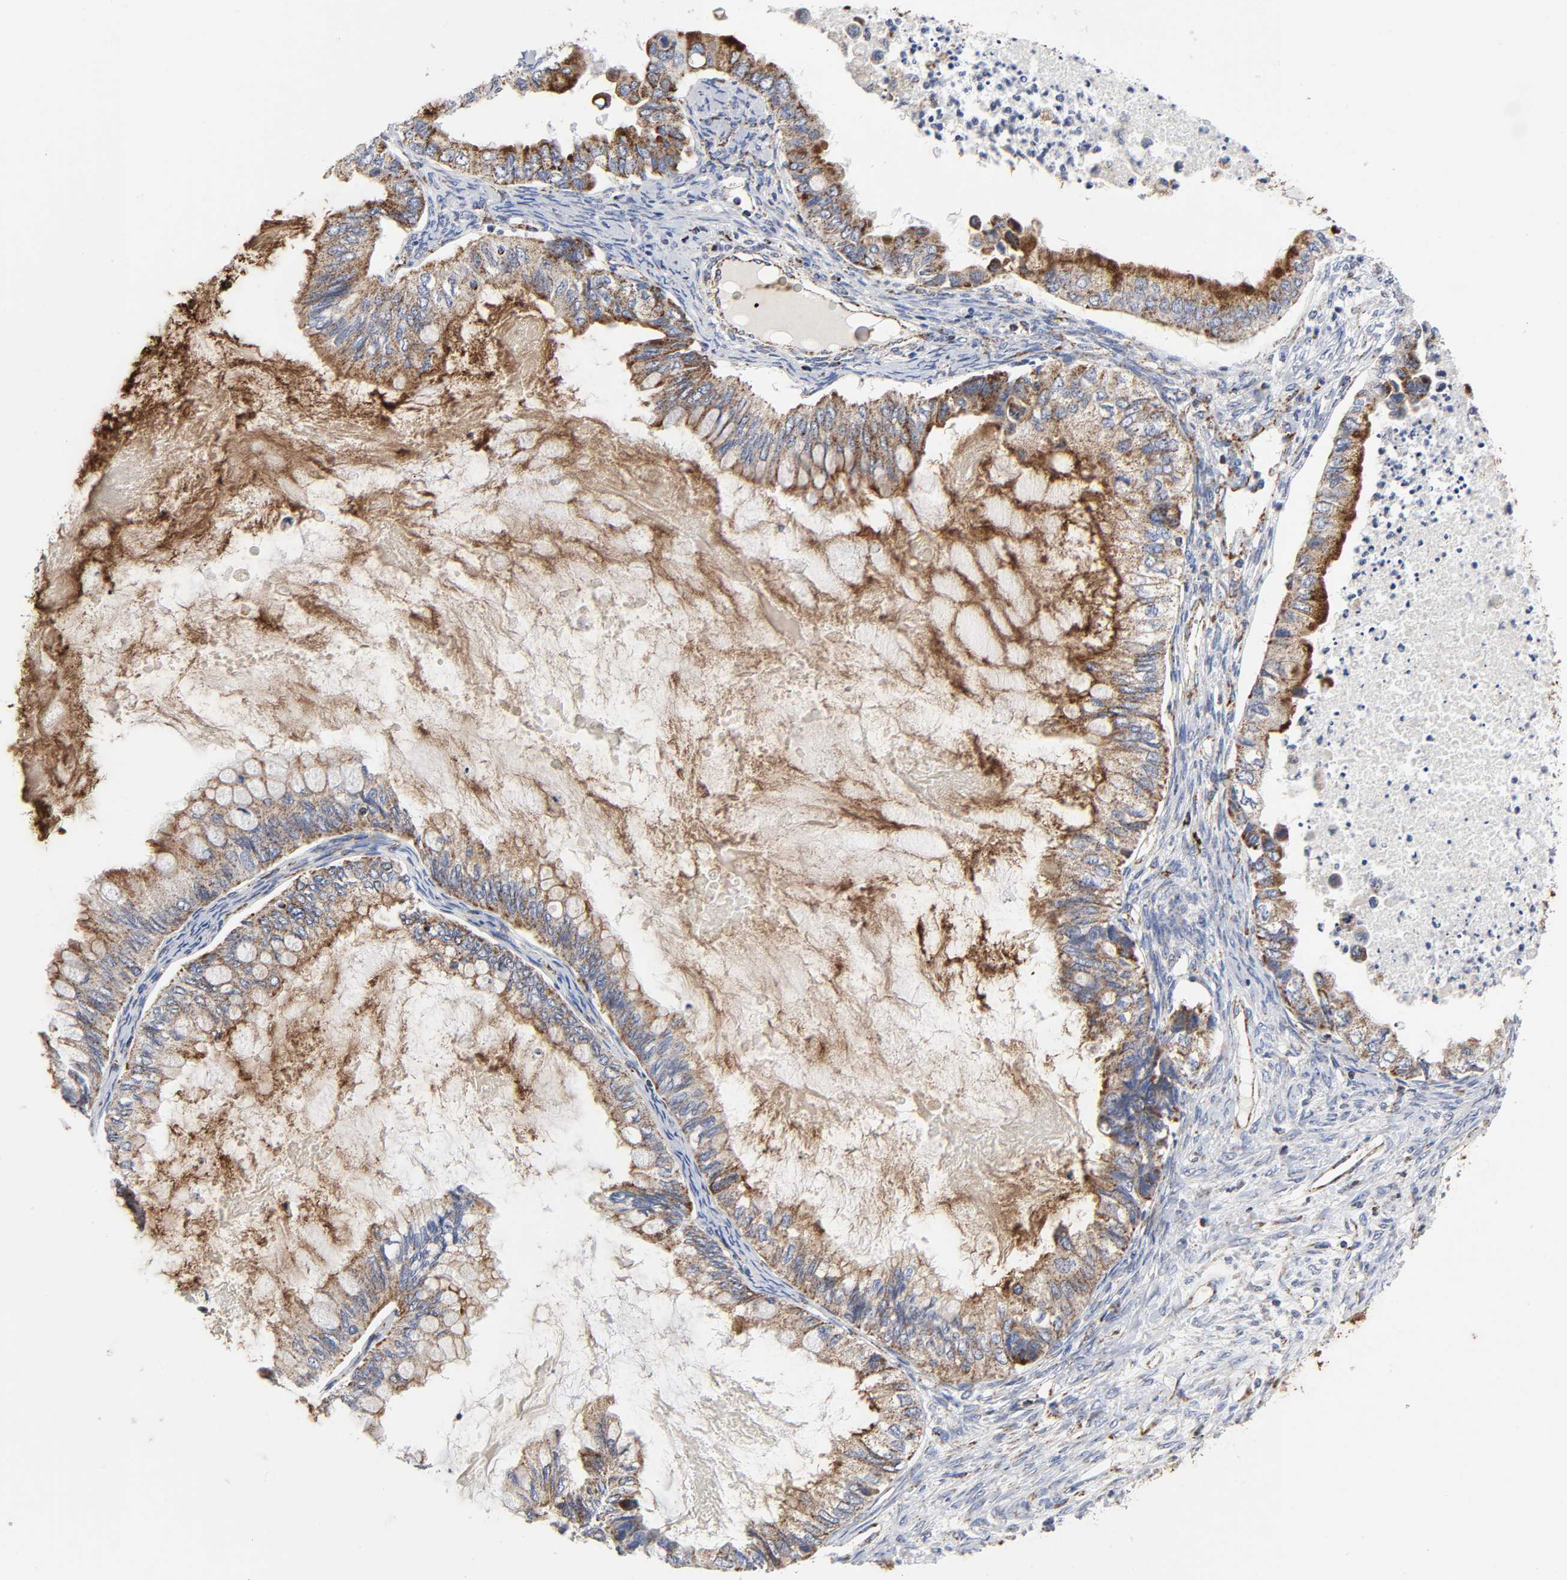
{"staining": {"intensity": "moderate", "quantity": "25%-75%", "location": "cytoplasmic/membranous"}, "tissue": "ovarian cancer", "cell_type": "Tumor cells", "image_type": "cancer", "snomed": [{"axis": "morphology", "description": "Cystadenocarcinoma, mucinous, NOS"}, {"axis": "topography", "description": "Ovary"}], "caption": "Mucinous cystadenocarcinoma (ovarian) tissue demonstrates moderate cytoplasmic/membranous expression in approximately 25%-75% of tumor cells Nuclei are stained in blue.", "gene": "AOPEP", "patient": {"sex": "female", "age": 80}}